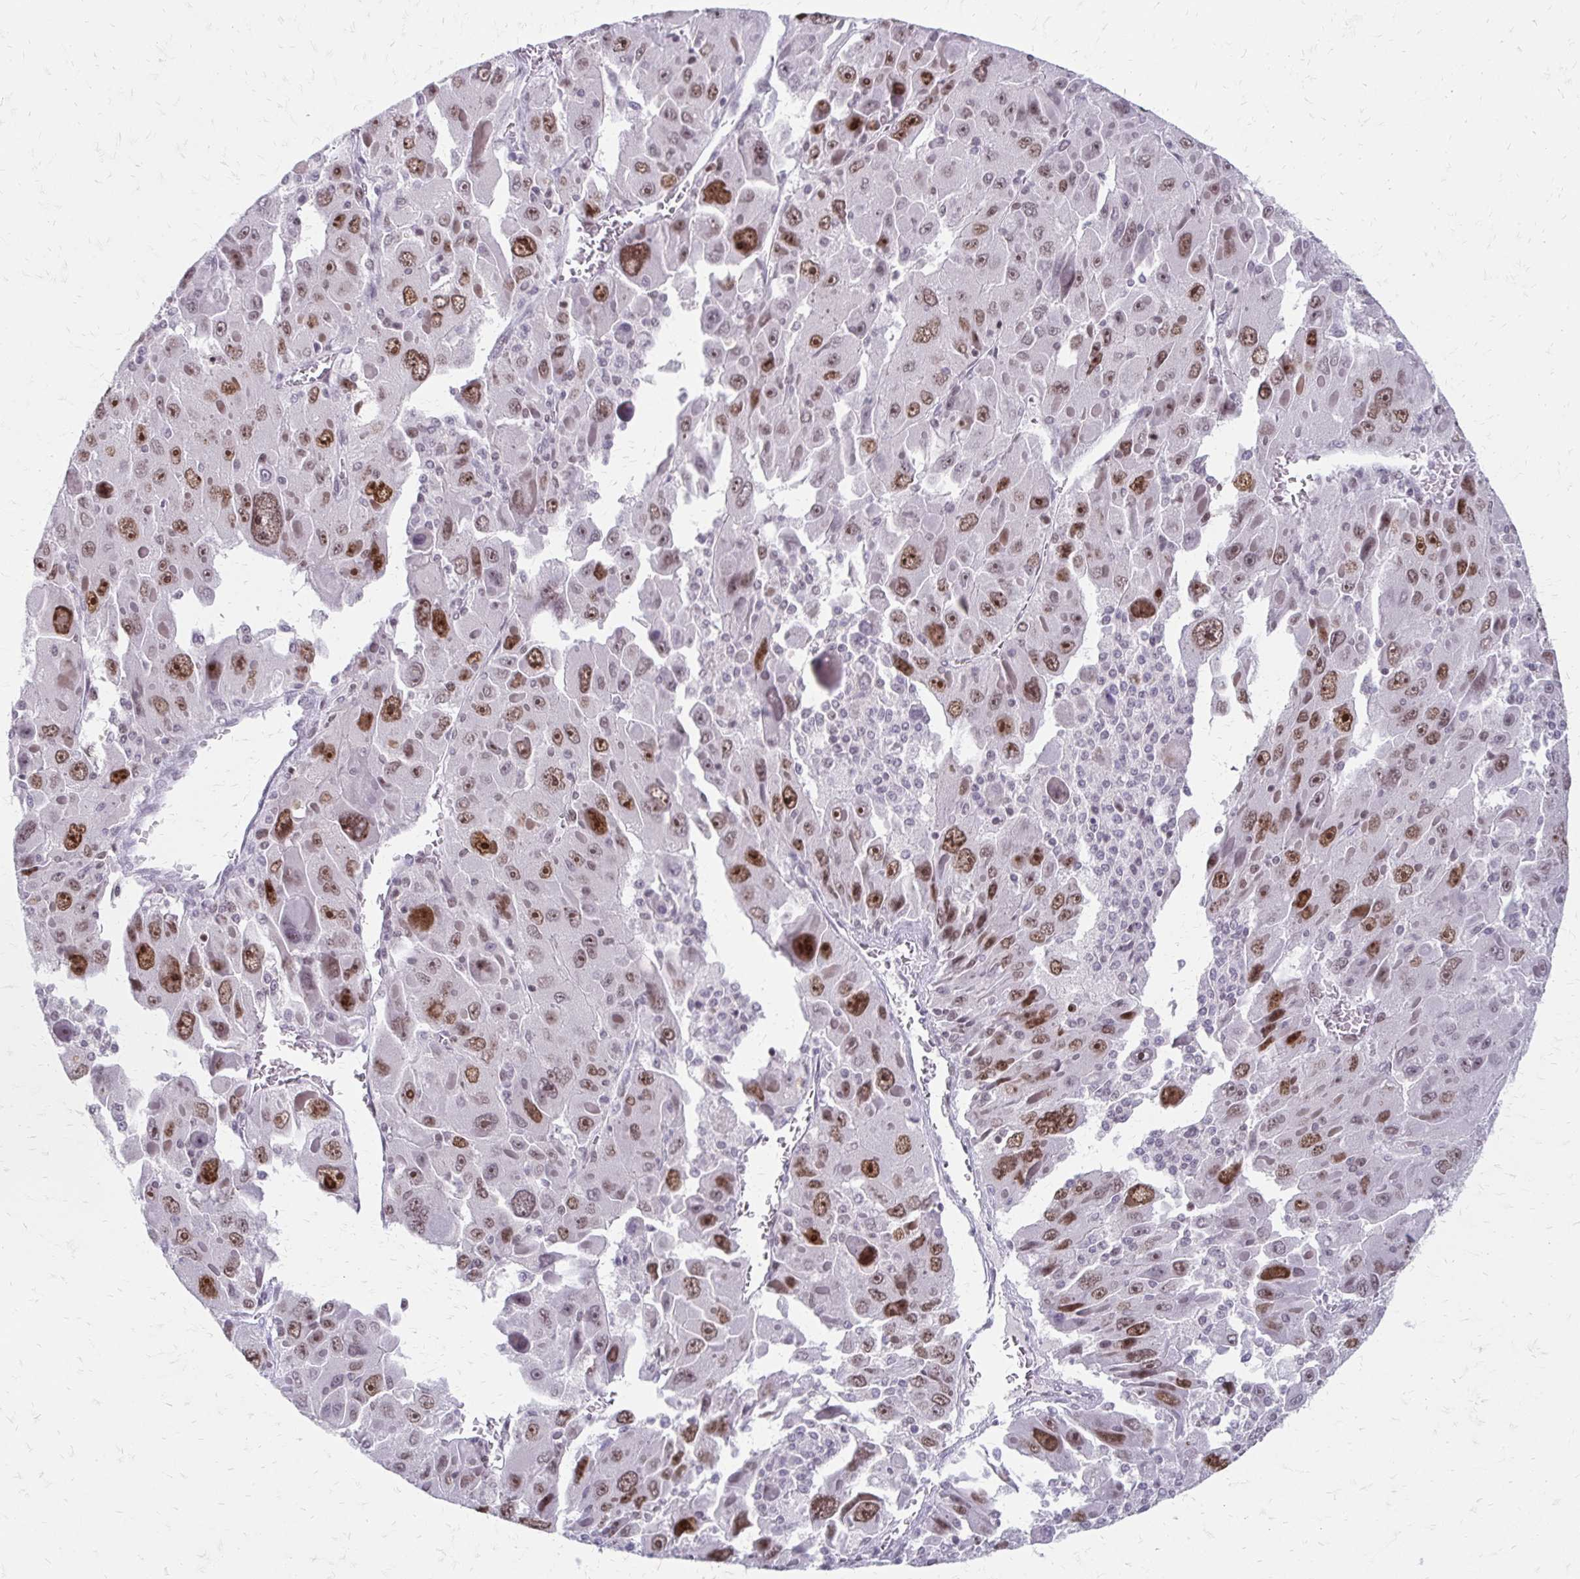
{"staining": {"intensity": "moderate", "quantity": ">75%", "location": "nuclear"}, "tissue": "liver cancer", "cell_type": "Tumor cells", "image_type": "cancer", "snomed": [{"axis": "morphology", "description": "Carcinoma, Hepatocellular, NOS"}, {"axis": "topography", "description": "Liver"}], "caption": "Tumor cells show medium levels of moderate nuclear staining in approximately >75% of cells in liver cancer (hepatocellular carcinoma). (IHC, brightfield microscopy, high magnification).", "gene": "EED", "patient": {"sex": "female", "age": 41}}